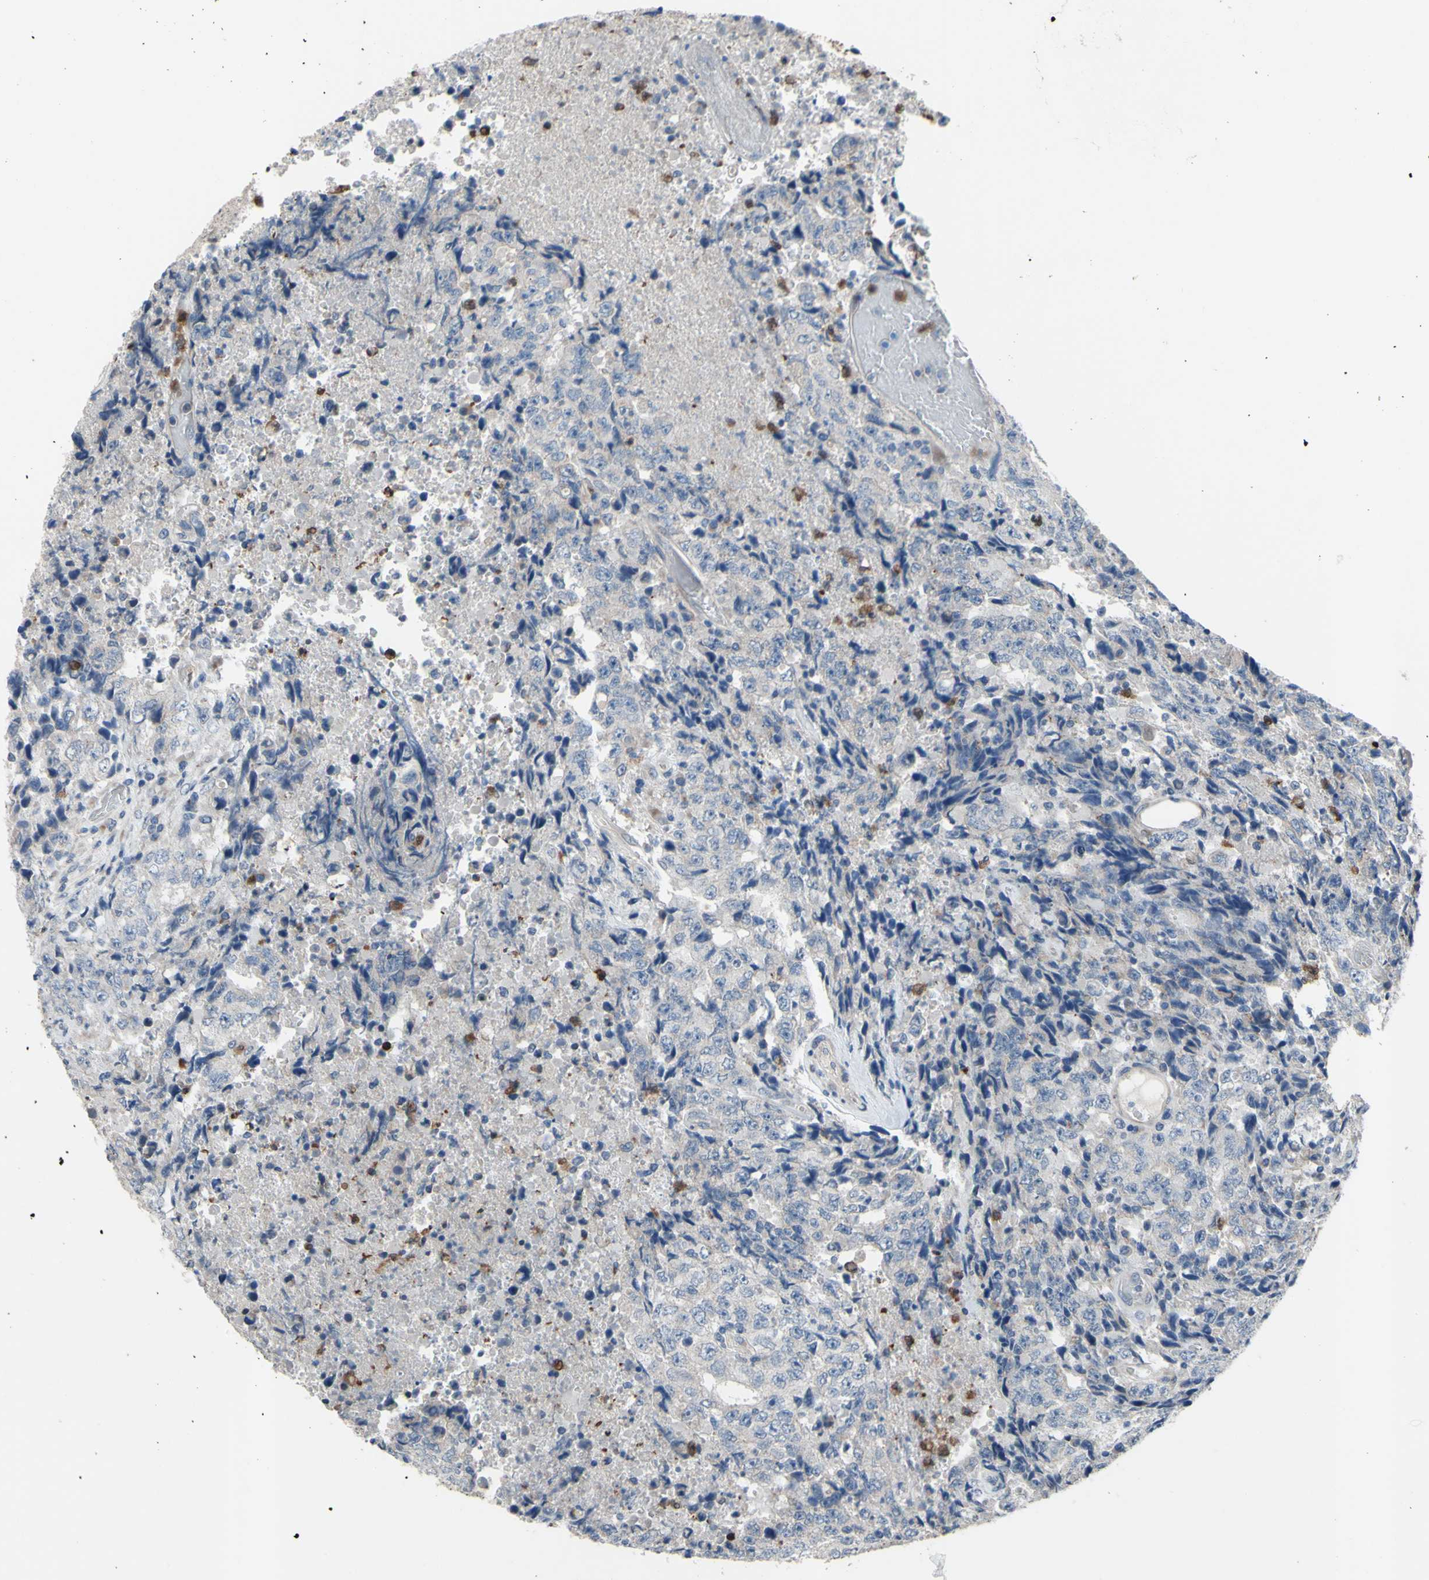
{"staining": {"intensity": "negative", "quantity": "none", "location": "none"}, "tissue": "testis cancer", "cell_type": "Tumor cells", "image_type": "cancer", "snomed": [{"axis": "morphology", "description": "Necrosis, NOS"}, {"axis": "morphology", "description": "Carcinoma, Embryonal, NOS"}, {"axis": "topography", "description": "Testis"}], "caption": "Immunohistochemistry (IHC) of human embryonal carcinoma (testis) exhibits no expression in tumor cells.", "gene": "GRAMD2B", "patient": {"sex": "male", "age": 19}}